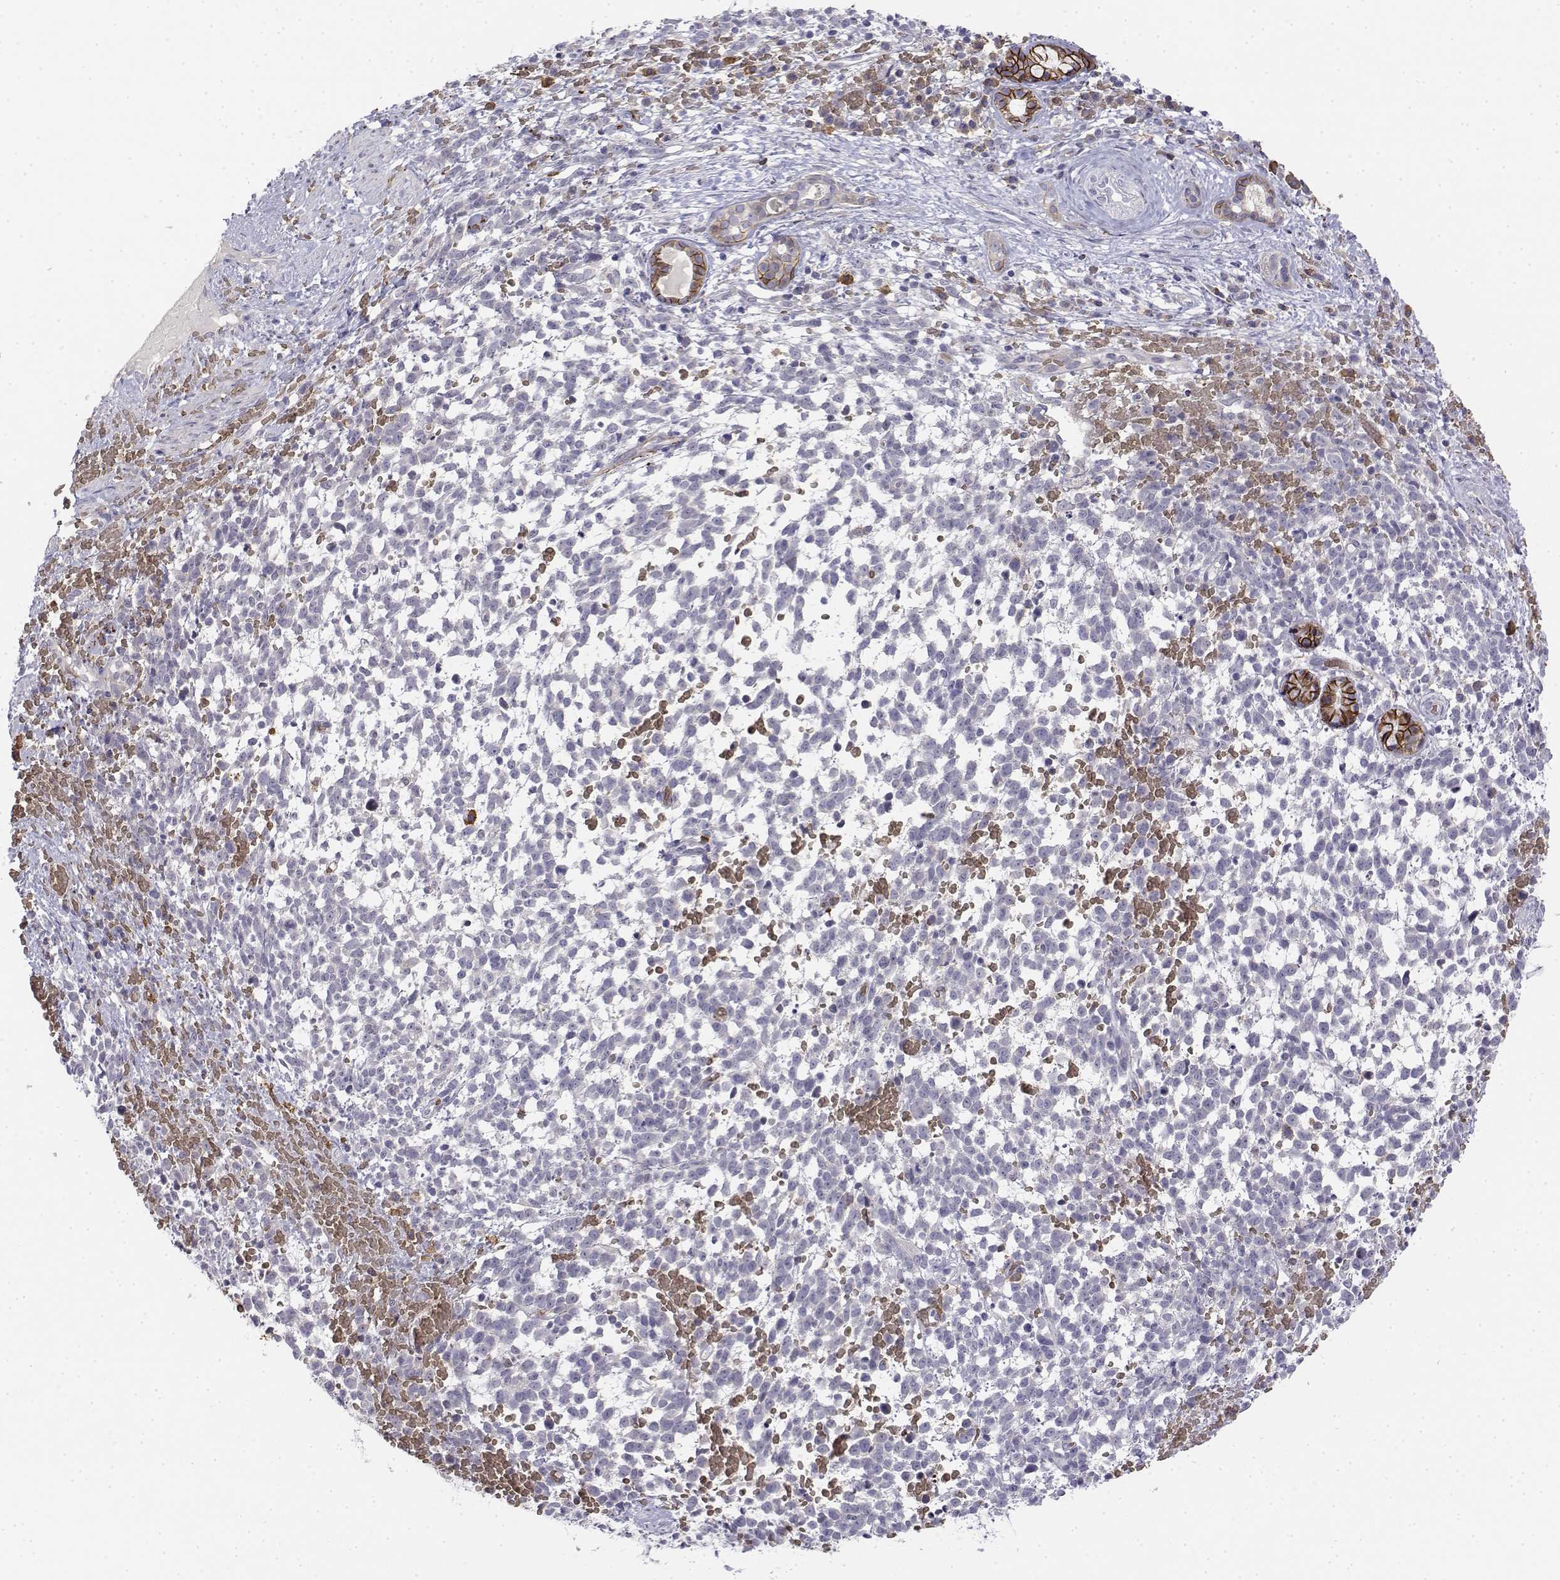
{"staining": {"intensity": "negative", "quantity": "none", "location": "none"}, "tissue": "melanoma", "cell_type": "Tumor cells", "image_type": "cancer", "snomed": [{"axis": "morphology", "description": "Malignant melanoma, NOS"}, {"axis": "topography", "description": "Skin"}], "caption": "This image is of melanoma stained with immunohistochemistry (IHC) to label a protein in brown with the nuclei are counter-stained blue. There is no positivity in tumor cells. (DAB immunohistochemistry with hematoxylin counter stain).", "gene": "CADM1", "patient": {"sex": "female", "age": 70}}